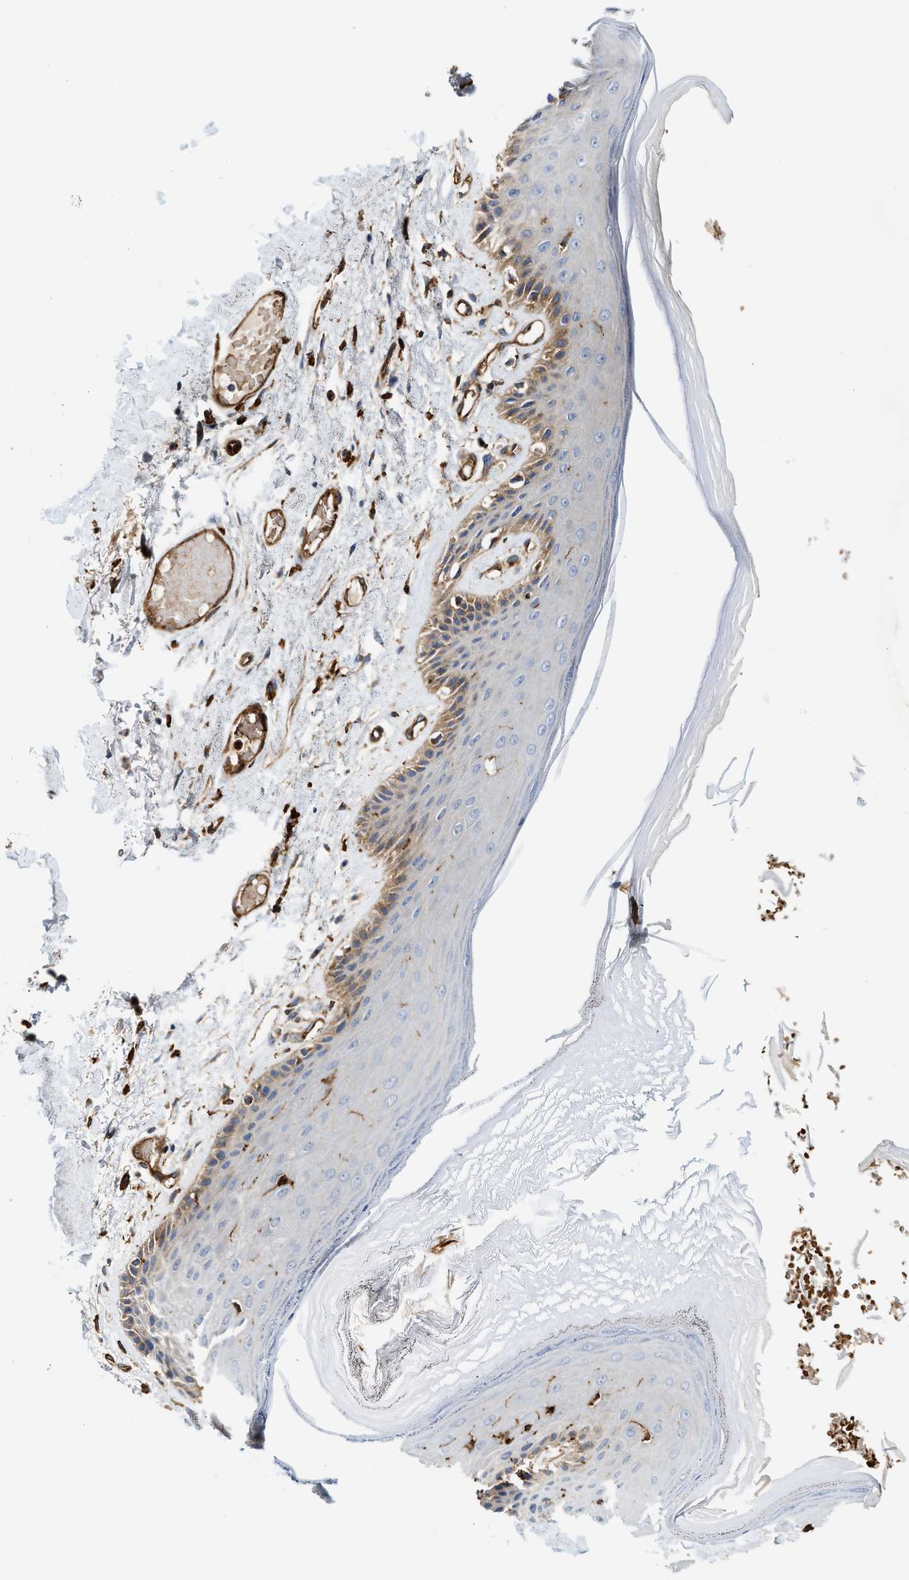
{"staining": {"intensity": "moderate", "quantity": "<25%", "location": "cytoplasmic/membranous"}, "tissue": "skin", "cell_type": "Epidermal cells", "image_type": "normal", "snomed": [{"axis": "morphology", "description": "Normal tissue, NOS"}, {"axis": "topography", "description": "Vulva"}], "caption": "A high-resolution histopathology image shows immunohistochemistry (IHC) staining of normal skin, which displays moderate cytoplasmic/membranous positivity in about <25% of epidermal cells.", "gene": "HIP1", "patient": {"sex": "female", "age": 73}}